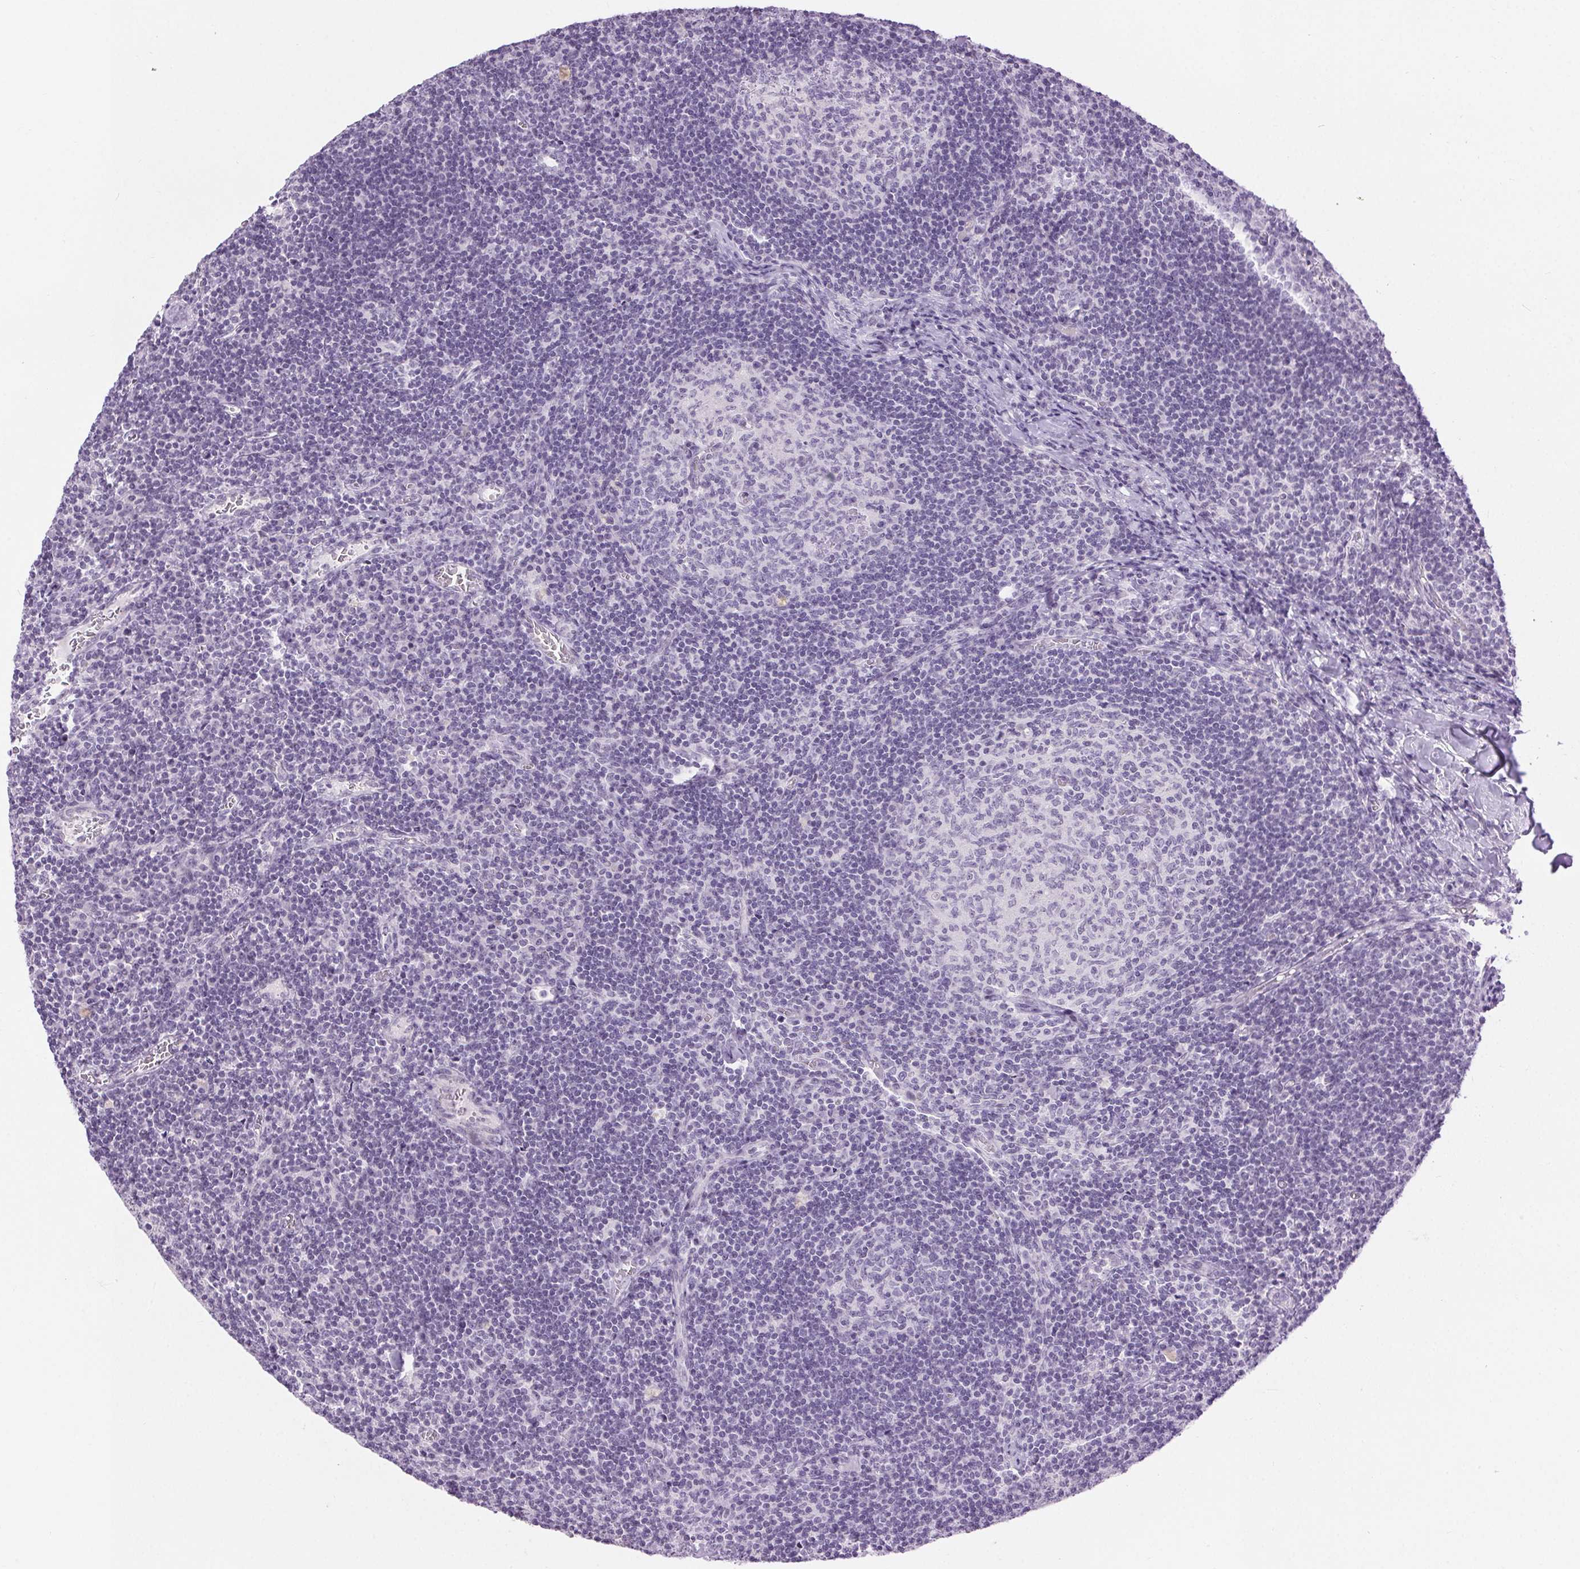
{"staining": {"intensity": "negative", "quantity": "none", "location": "none"}, "tissue": "lymph node", "cell_type": "Germinal center cells", "image_type": "normal", "snomed": [{"axis": "morphology", "description": "Normal tissue, NOS"}, {"axis": "topography", "description": "Lymph node"}], "caption": "Lymph node stained for a protein using immunohistochemistry (IHC) displays no positivity germinal center cells.", "gene": "BEND2", "patient": {"sex": "male", "age": 67}}